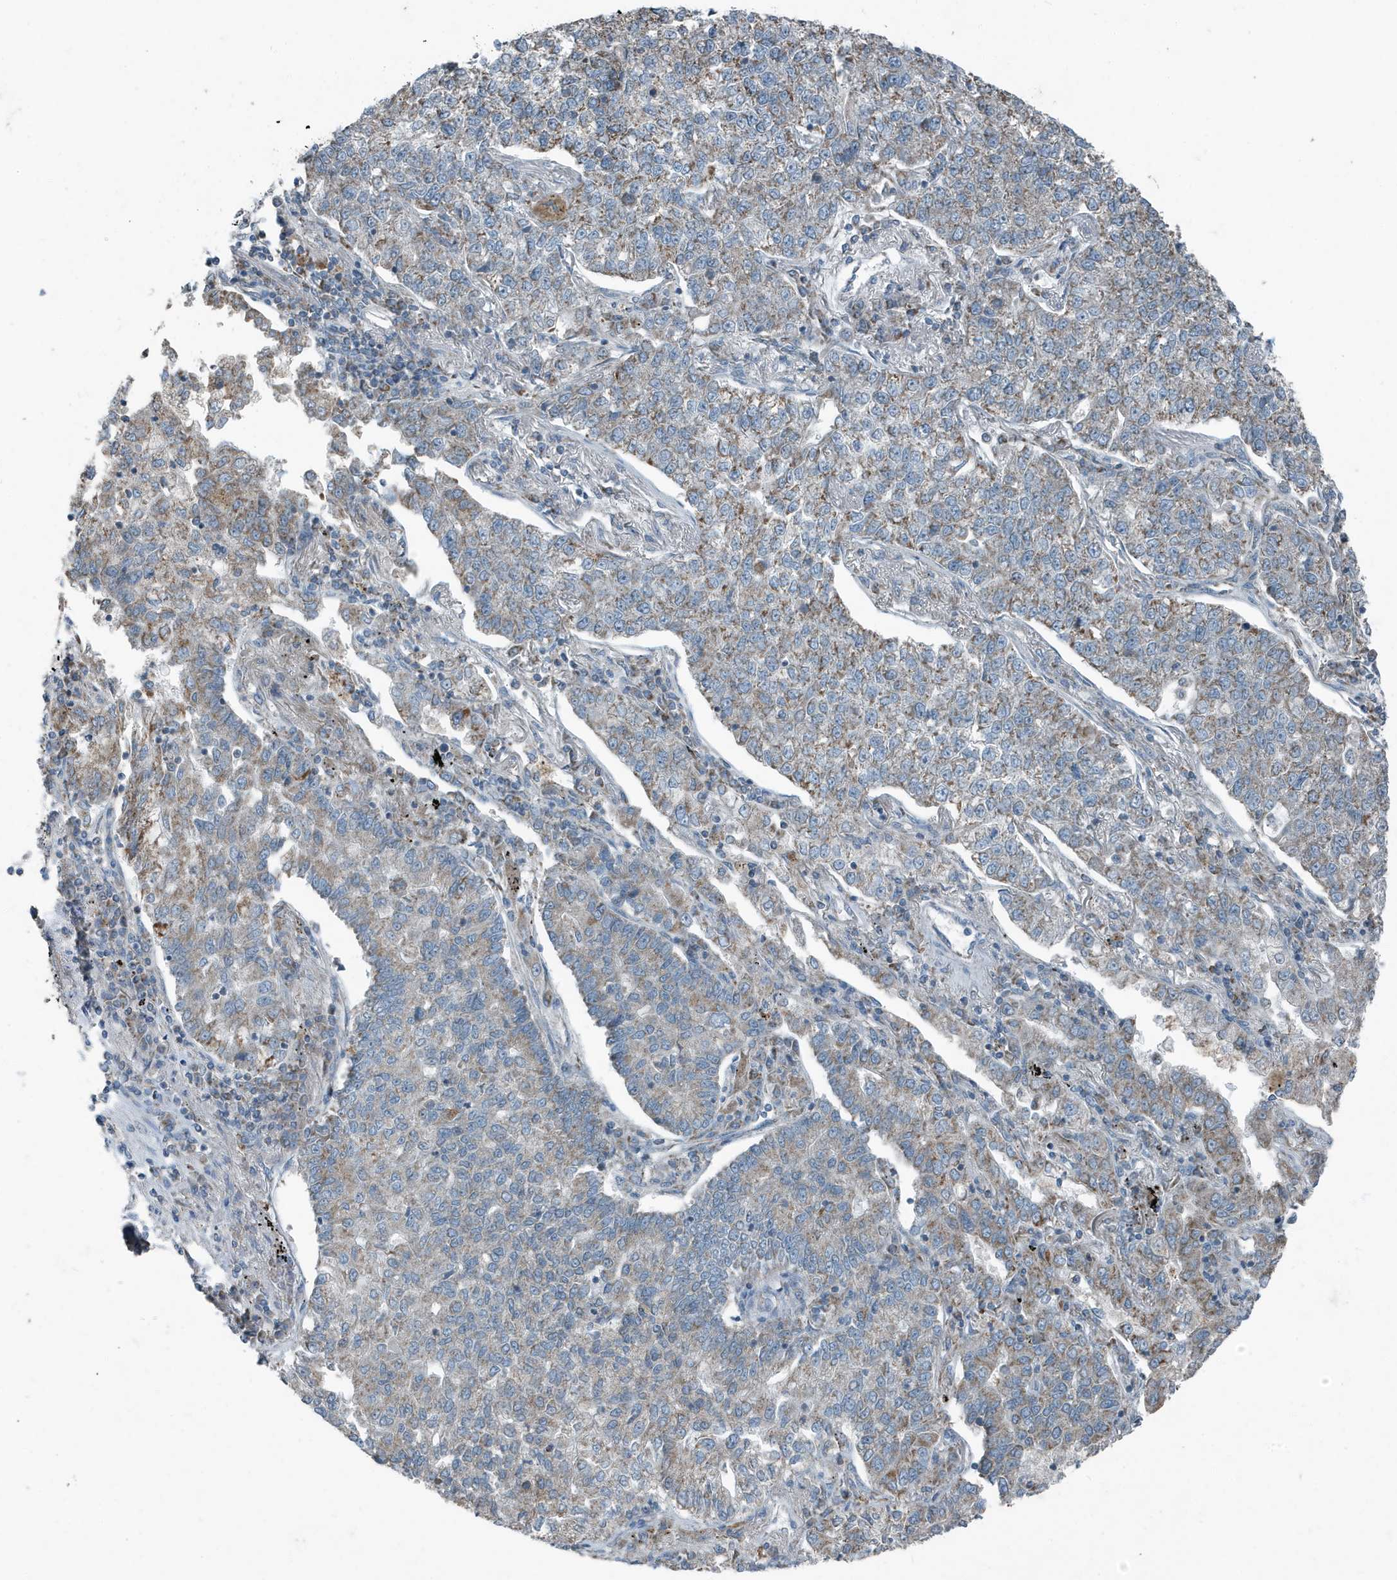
{"staining": {"intensity": "moderate", "quantity": "<25%", "location": "cytoplasmic/membranous"}, "tissue": "lung cancer", "cell_type": "Tumor cells", "image_type": "cancer", "snomed": [{"axis": "morphology", "description": "Adenocarcinoma, NOS"}, {"axis": "topography", "description": "Lung"}], "caption": "There is low levels of moderate cytoplasmic/membranous expression in tumor cells of lung cancer (adenocarcinoma), as demonstrated by immunohistochemical staining (brown color).", "gene": "MT-CYB", "patient": {"sex": "male", "age": 49}}